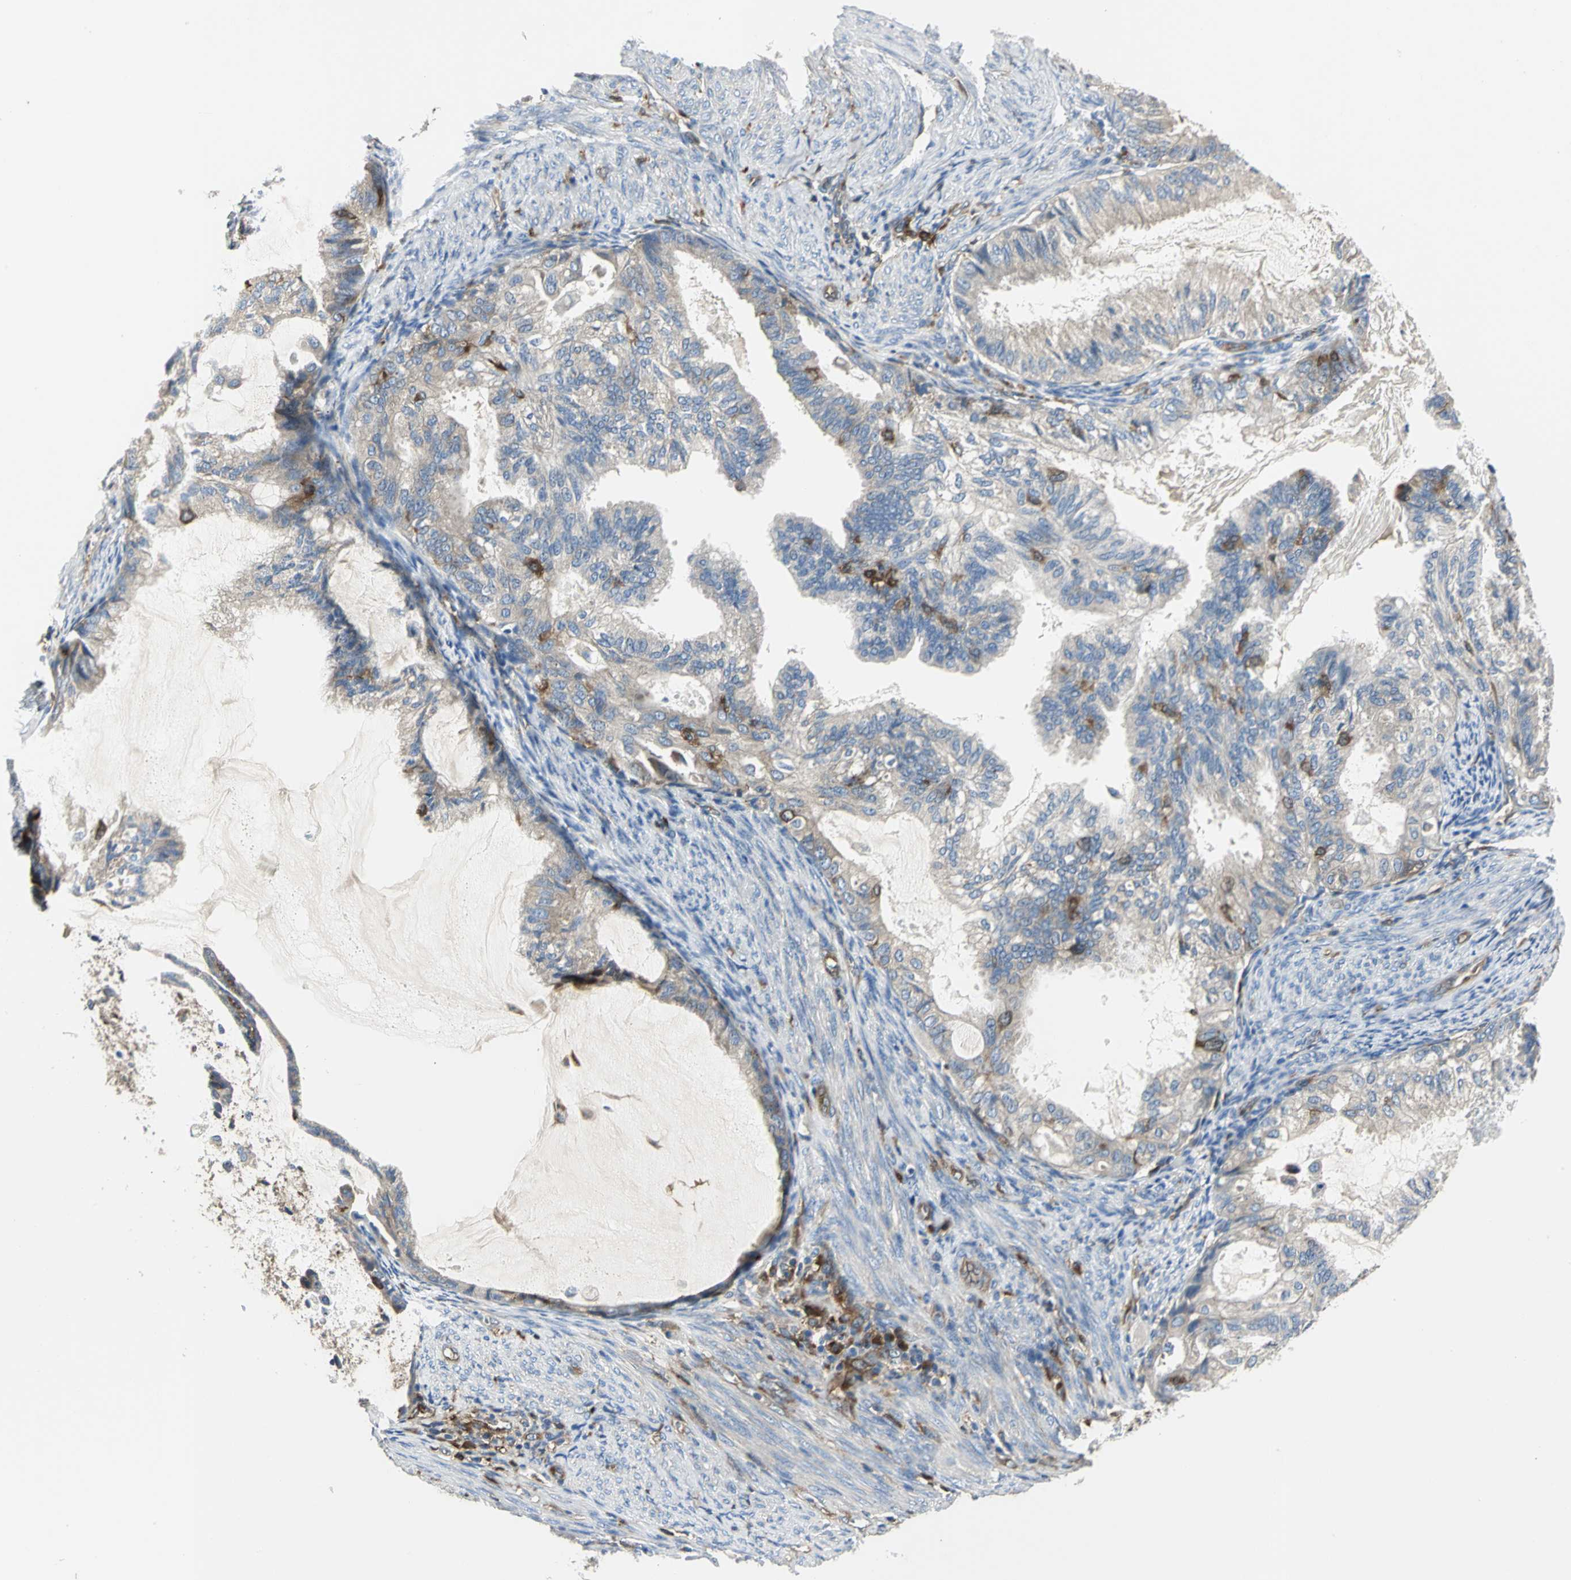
{"staining": {"intensity": "moderate", "quantity": ">75%", "location": "cytoplasmic/membranous"}, "tissue": "cervical cancer", "cell_type": "Tumor cells", "image_type": "cancer", "snomed": [{"axis": "morphology", "description": "Normal tissue, NOS"}, {"axis": "morphology", "description": "Adenocarcinoma, NOS"}, {"axis": "topography", "description": "Cervix"}, {"axis": "topography", "description": "Endometrium"}], "caption": "Adenocarcinoma (cervical) was stained to show a protein in brown. There is medium levels of moderate cytoplasmic/membranous staining in about >75% of tumor cells.", "gene": "CHRNB1", "patient": {"sex": "female", "age": 86}}